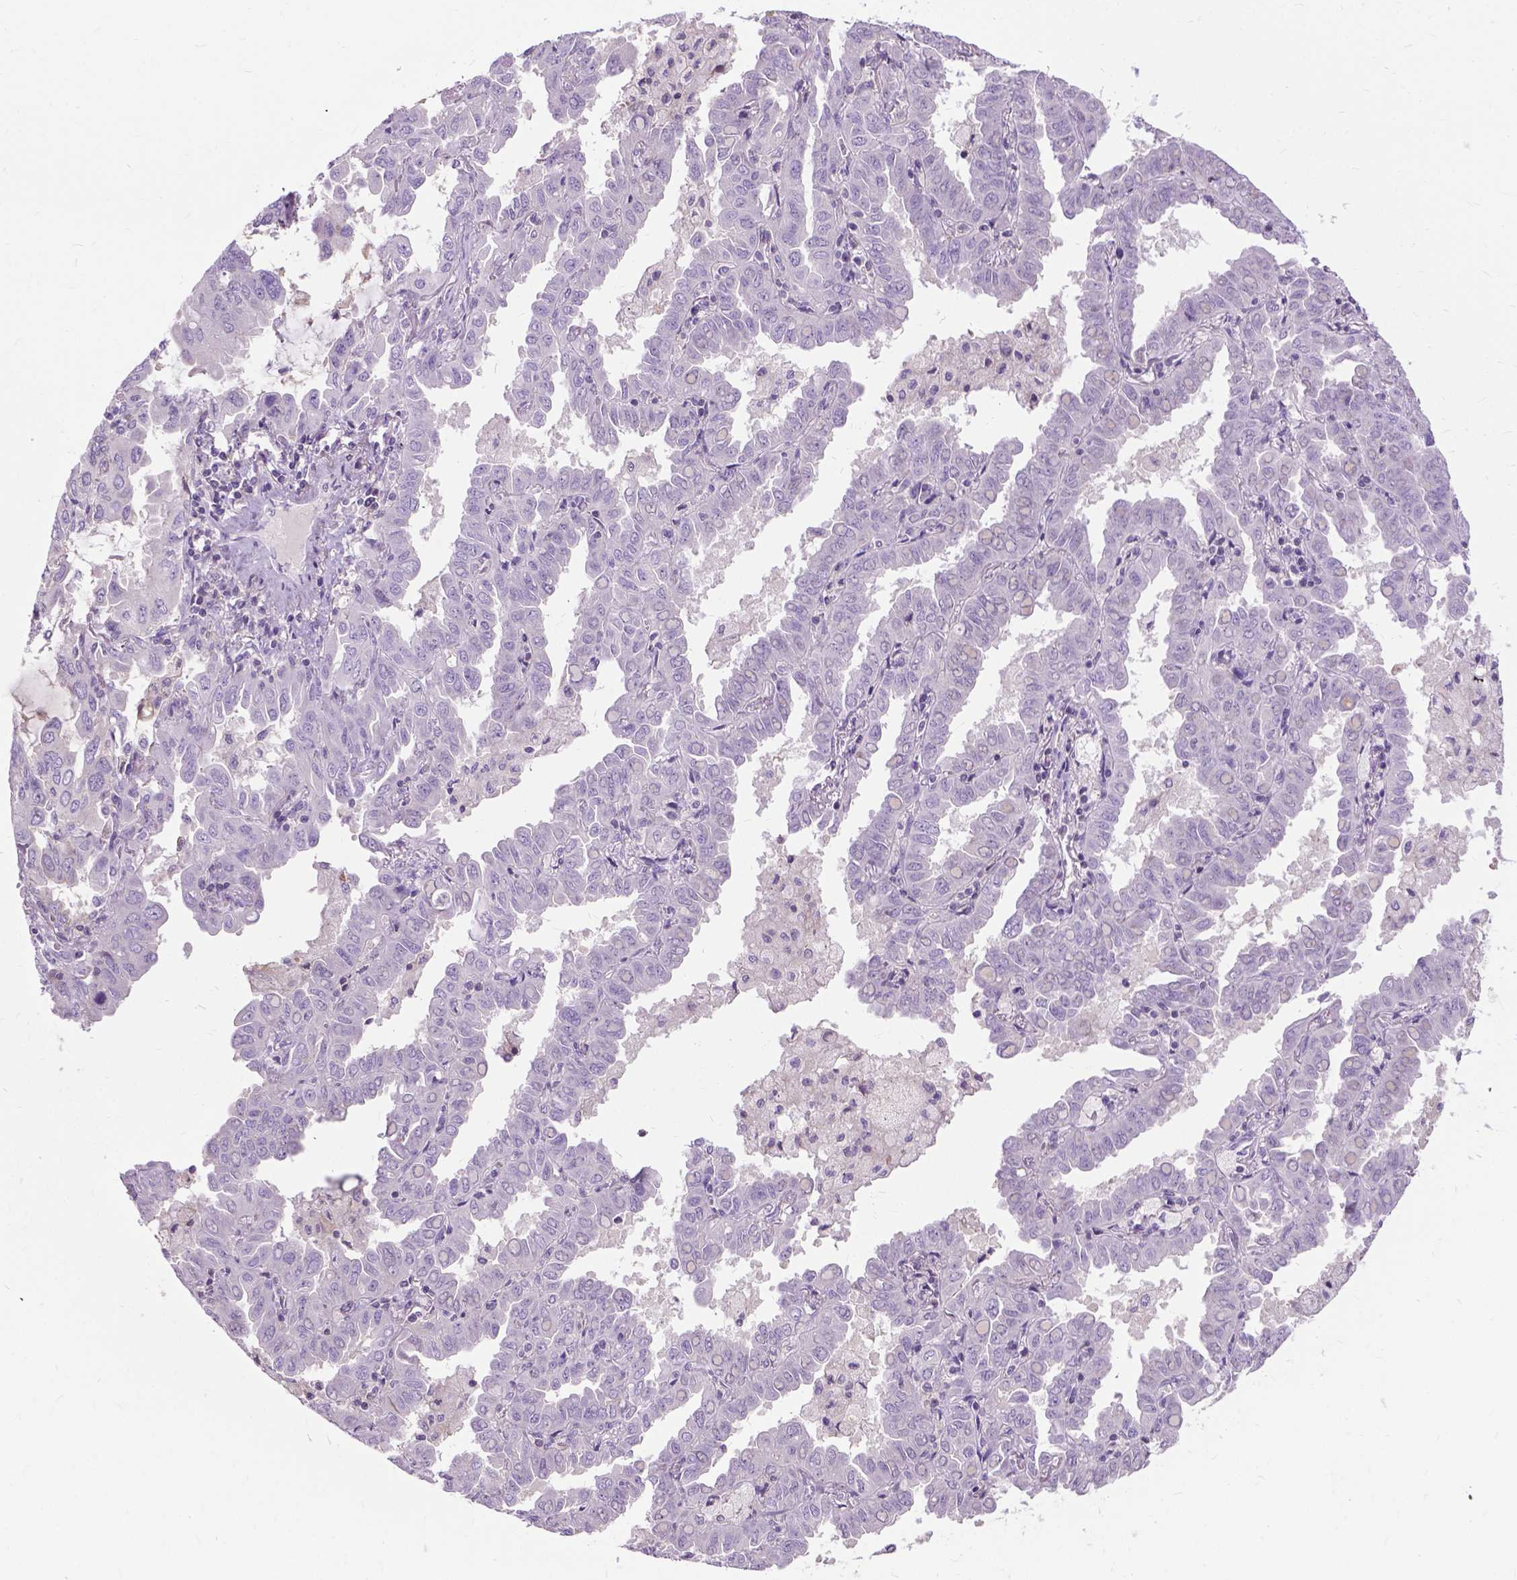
{"staining": {"intensity": "negative", "quantity": "none", "location": "none"}, "tissue": "lung cancer", "cell_type": "Tumor cells", "image_type": "cancer", "snomed": [{"axis": "morphology", "description": "Adenocarcinoma, NOS"}, {"axis": "topography", "description": "Lung"}], "caption": "Immunohistochemical staining of lung cancer exhibits no significant staining in tumor cells.", "gene": "JAK3", "patient": {"sex": "male", "age": 64}}